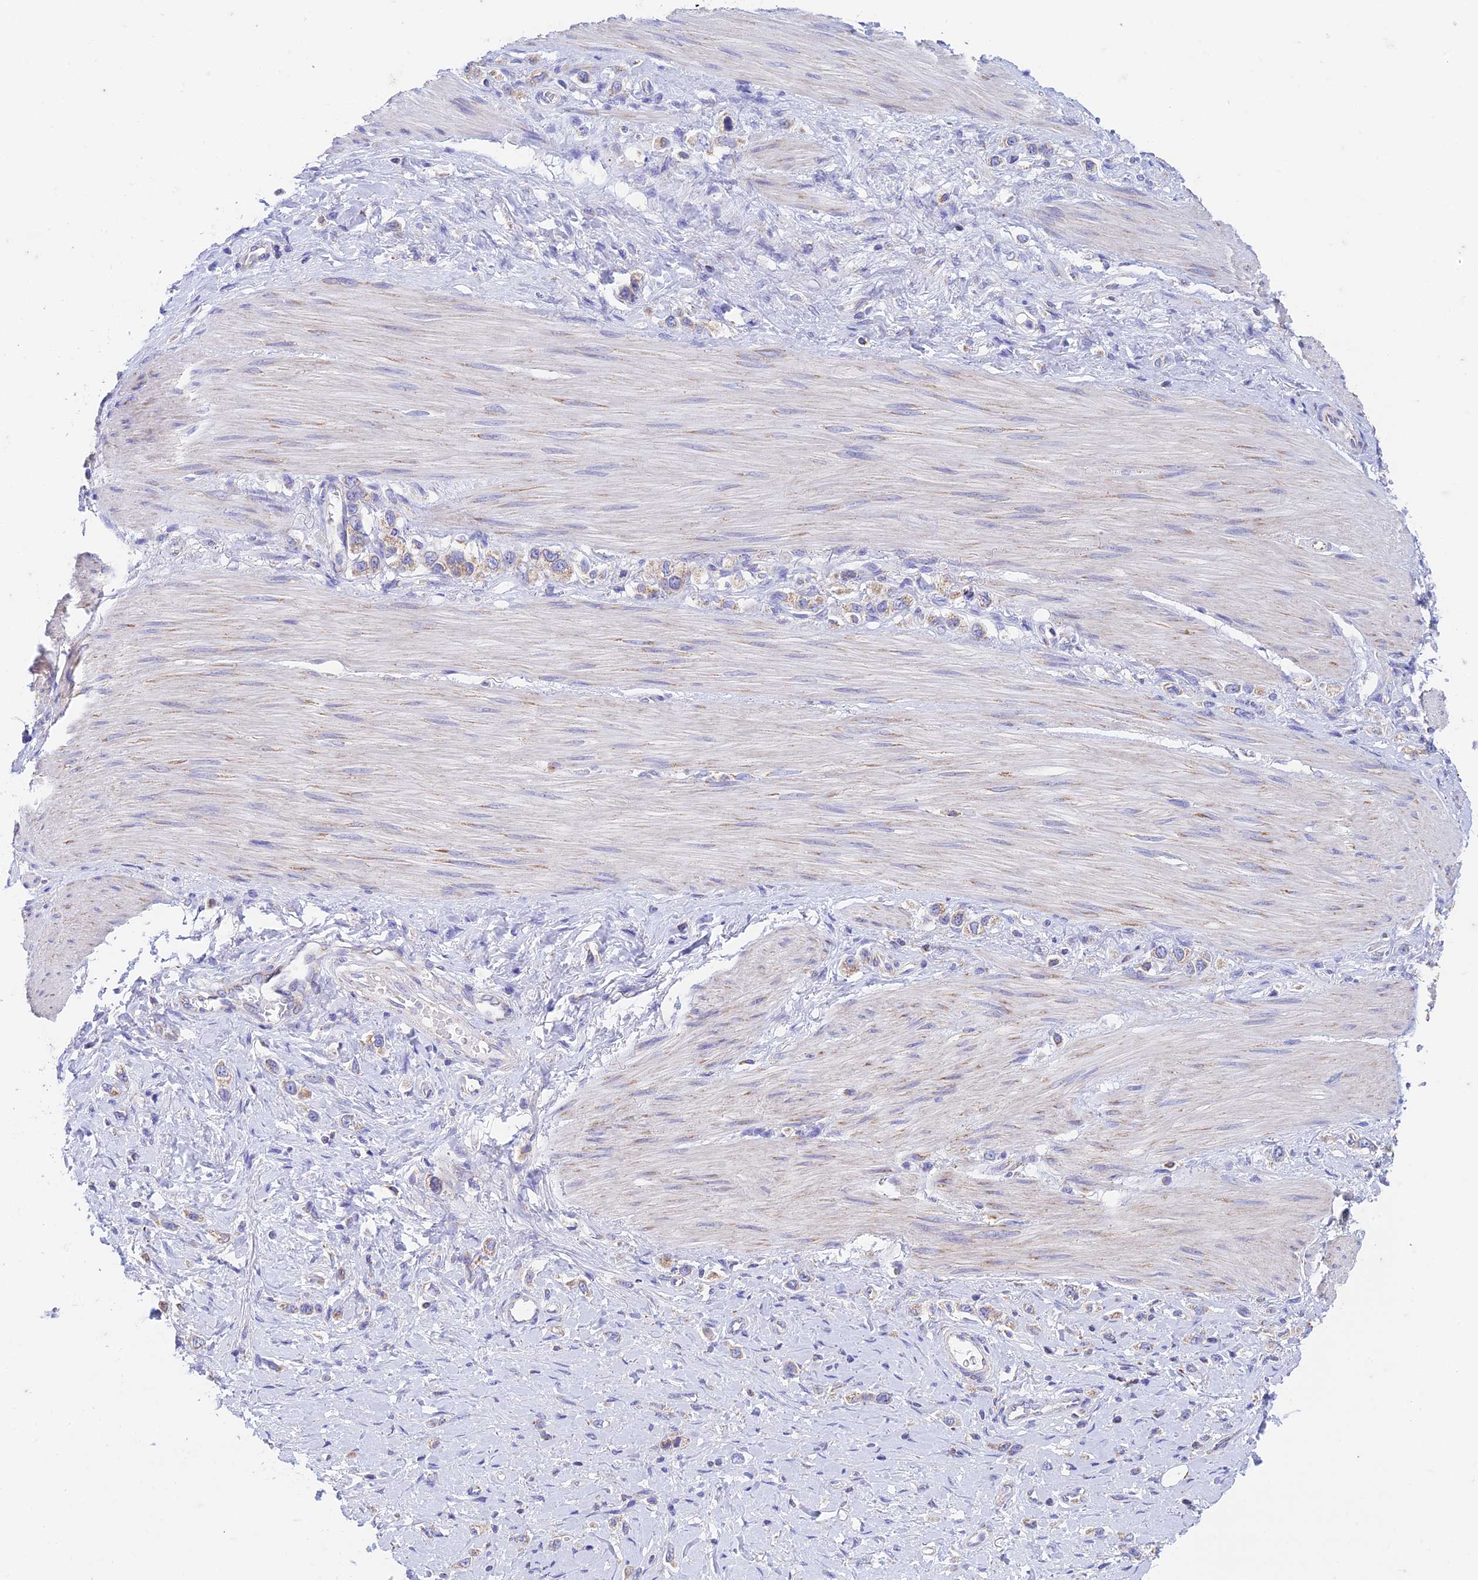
{"staining": {"intensity": "weak", "quantity": "25%-75%", "location": "cytoplasmic/membranous"}, "tissue": "stomach cancer", "cell_type": "Tumor cells", "image_type": "cancer", "snomed": [{"axis": "morphology", "description": "Adenocarcinoma, NOS"}, {"axis": "topography", "description": "Stomach"}], "caption": "The micrograph demonstrates staining of stomach adenocarcinoma, revealing weak cytoplasmic/membranous protein staining (brown color) within tumor cells. (brown staining indicates protein expression, while blue staining denotes nuclei).", "gene": "ZNF181", "patient": {"sex": "female", "age": 65}}